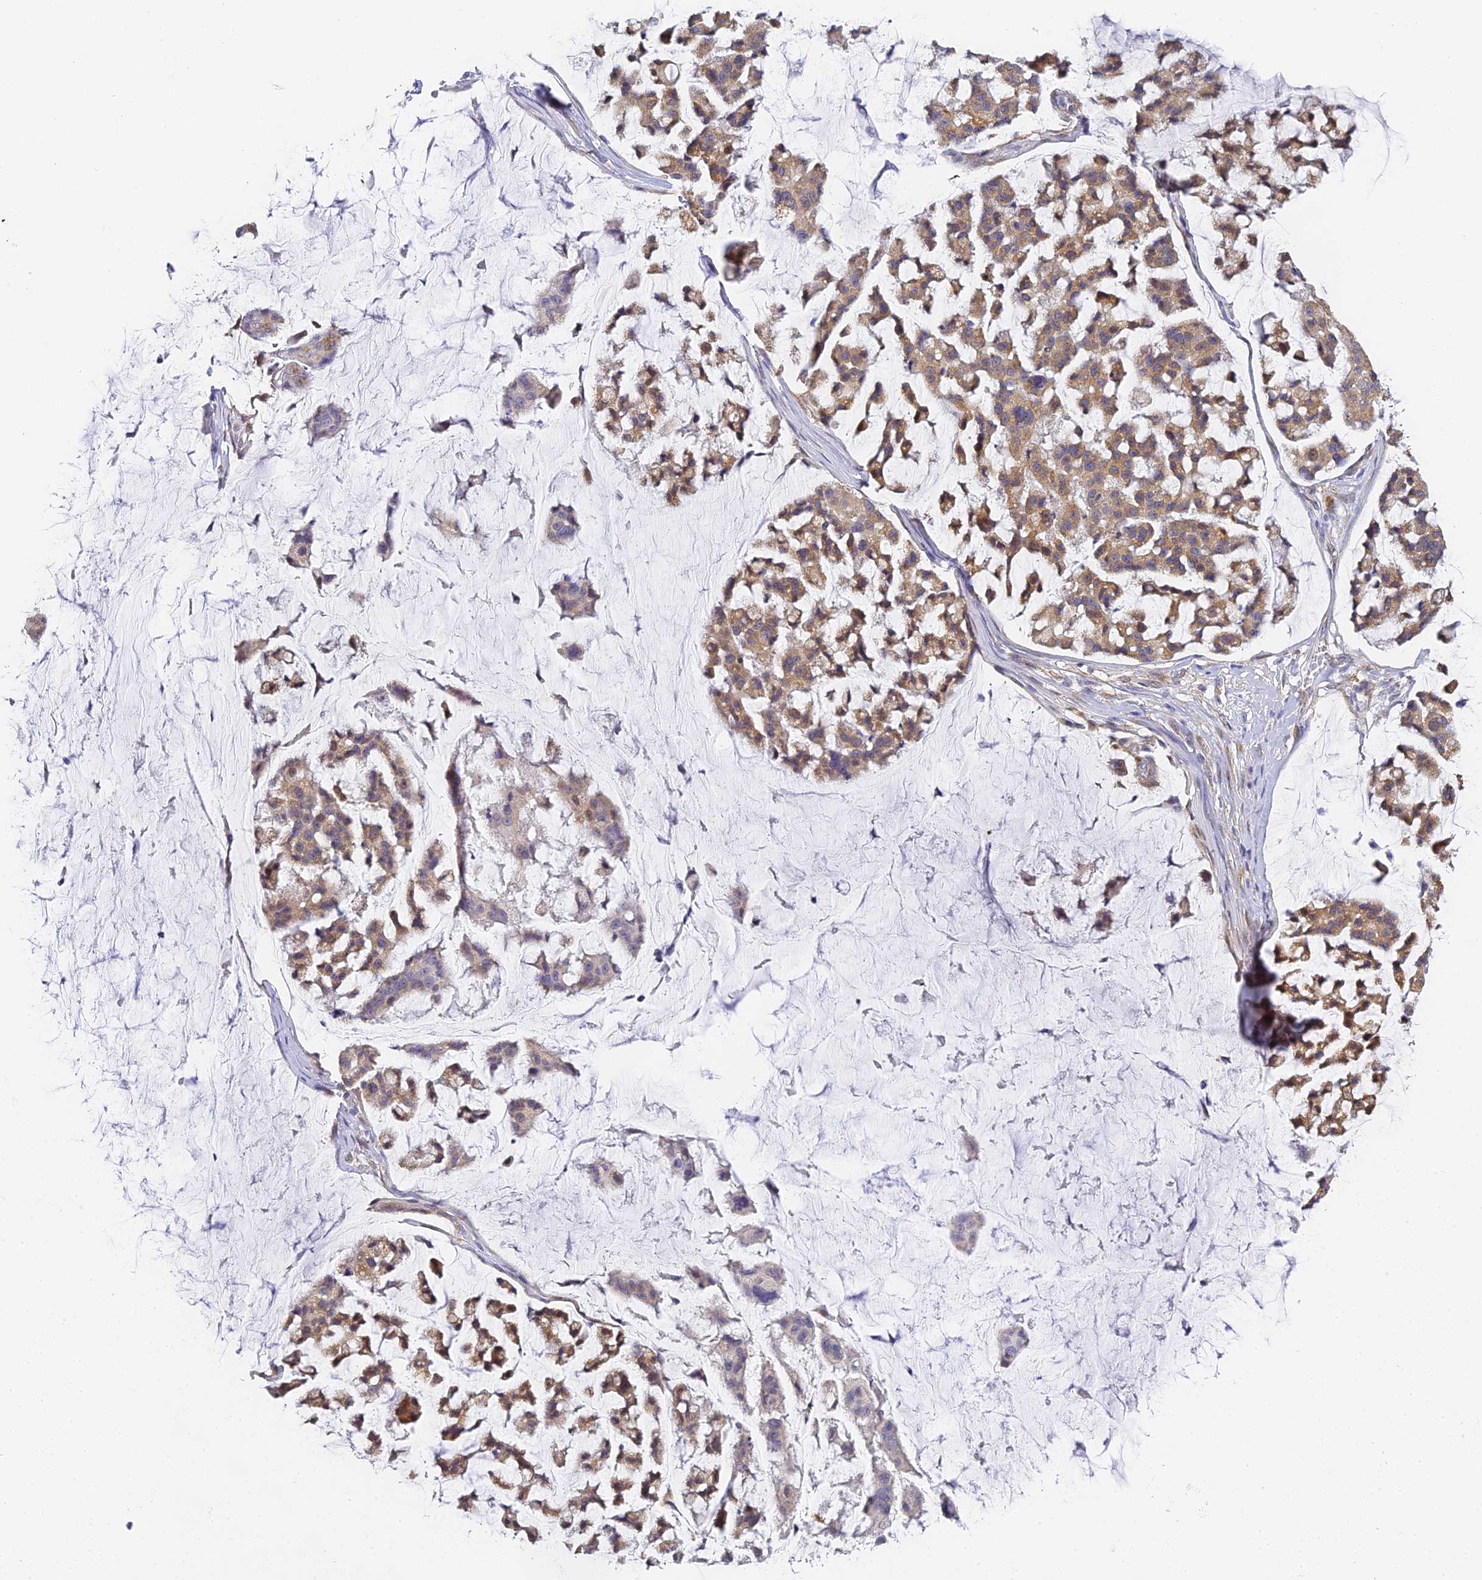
{"staining": {"intensity": "moderate", "quantity": "25%-75%", "location": "cytoplasmic/membranous"}, "tissue": "stomach cancer", "cell_type": "Tumor cells", "image_type": "cancer", "snomed": [{"axis": "morphology", "description": "Adenocarcinoma, NOS"}, {"axis": "topography", "description": "Stomach, lower"}], "caption": "Immunohistochemical staining of stomach cancer shows moderate cytoplasmic/membranous protein staining in about 25%-75% of tumor cells. Using DAB (brown) and hematoxylin (blue) stains, captured at high magnification using brightfield microscopy.", "gene": "GJA1", "patient": {"sex": "male", "age": 67}}